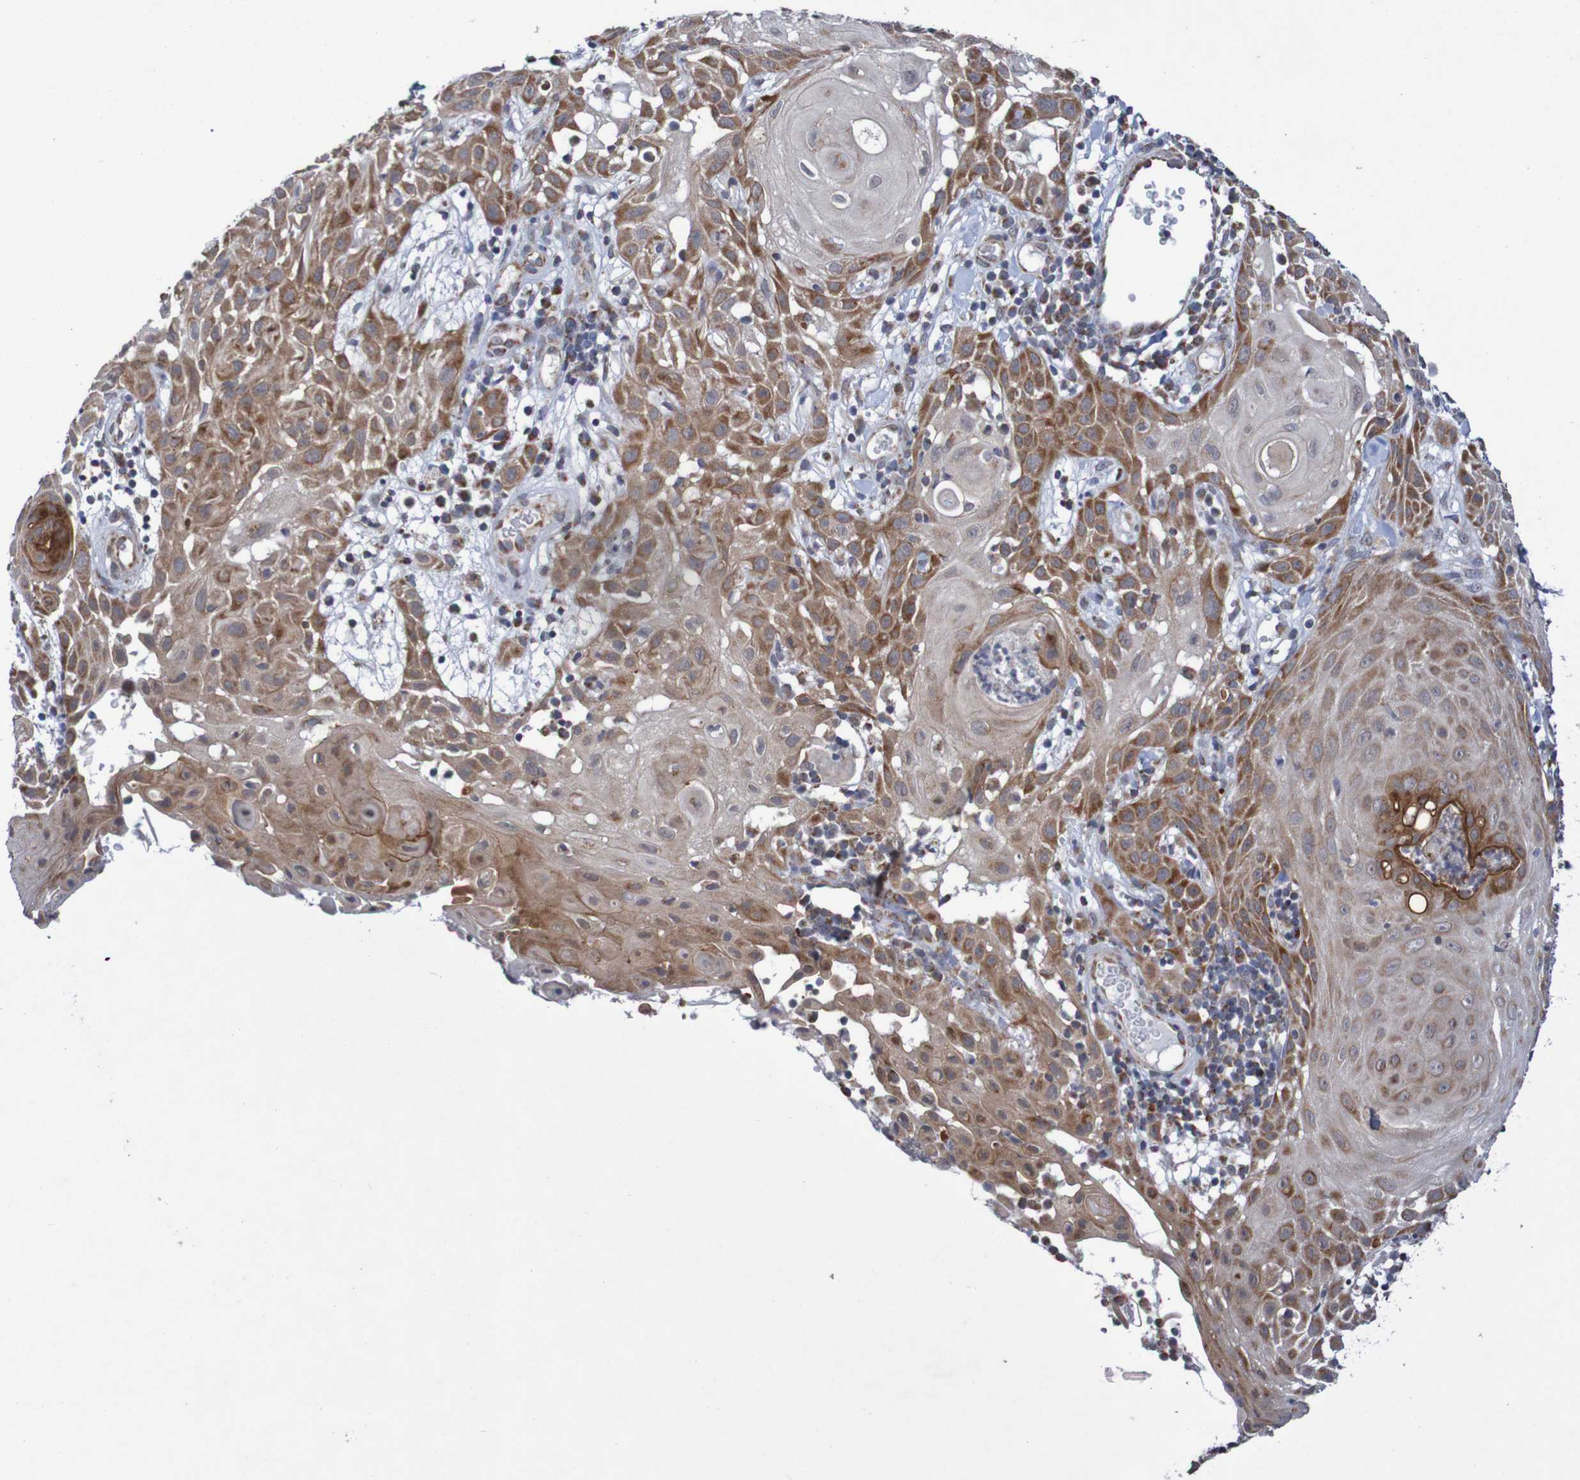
{"staining": {"intensity": "moderate", "quantity": ">75%", "location": "cytoplasmic/membranous"}, "tissue": "skin cancer", "cell_type": "Tumor cells", "image_type": "cancer", "snomed": [{"axis": "morphology", "description": "Squamous cell carcinoma, NOS"}, {"axis": "topography", "description": "Skin"}], "caption": "Immunohistochemical staining of human skin cancer (squamous cell carcinoma) exhibits moderate cytoplasmic/membranous protein staining in approximately >75% of tumor cells.", "gene": "DVL1", "patient": {"sex": "male", "age": 24}}